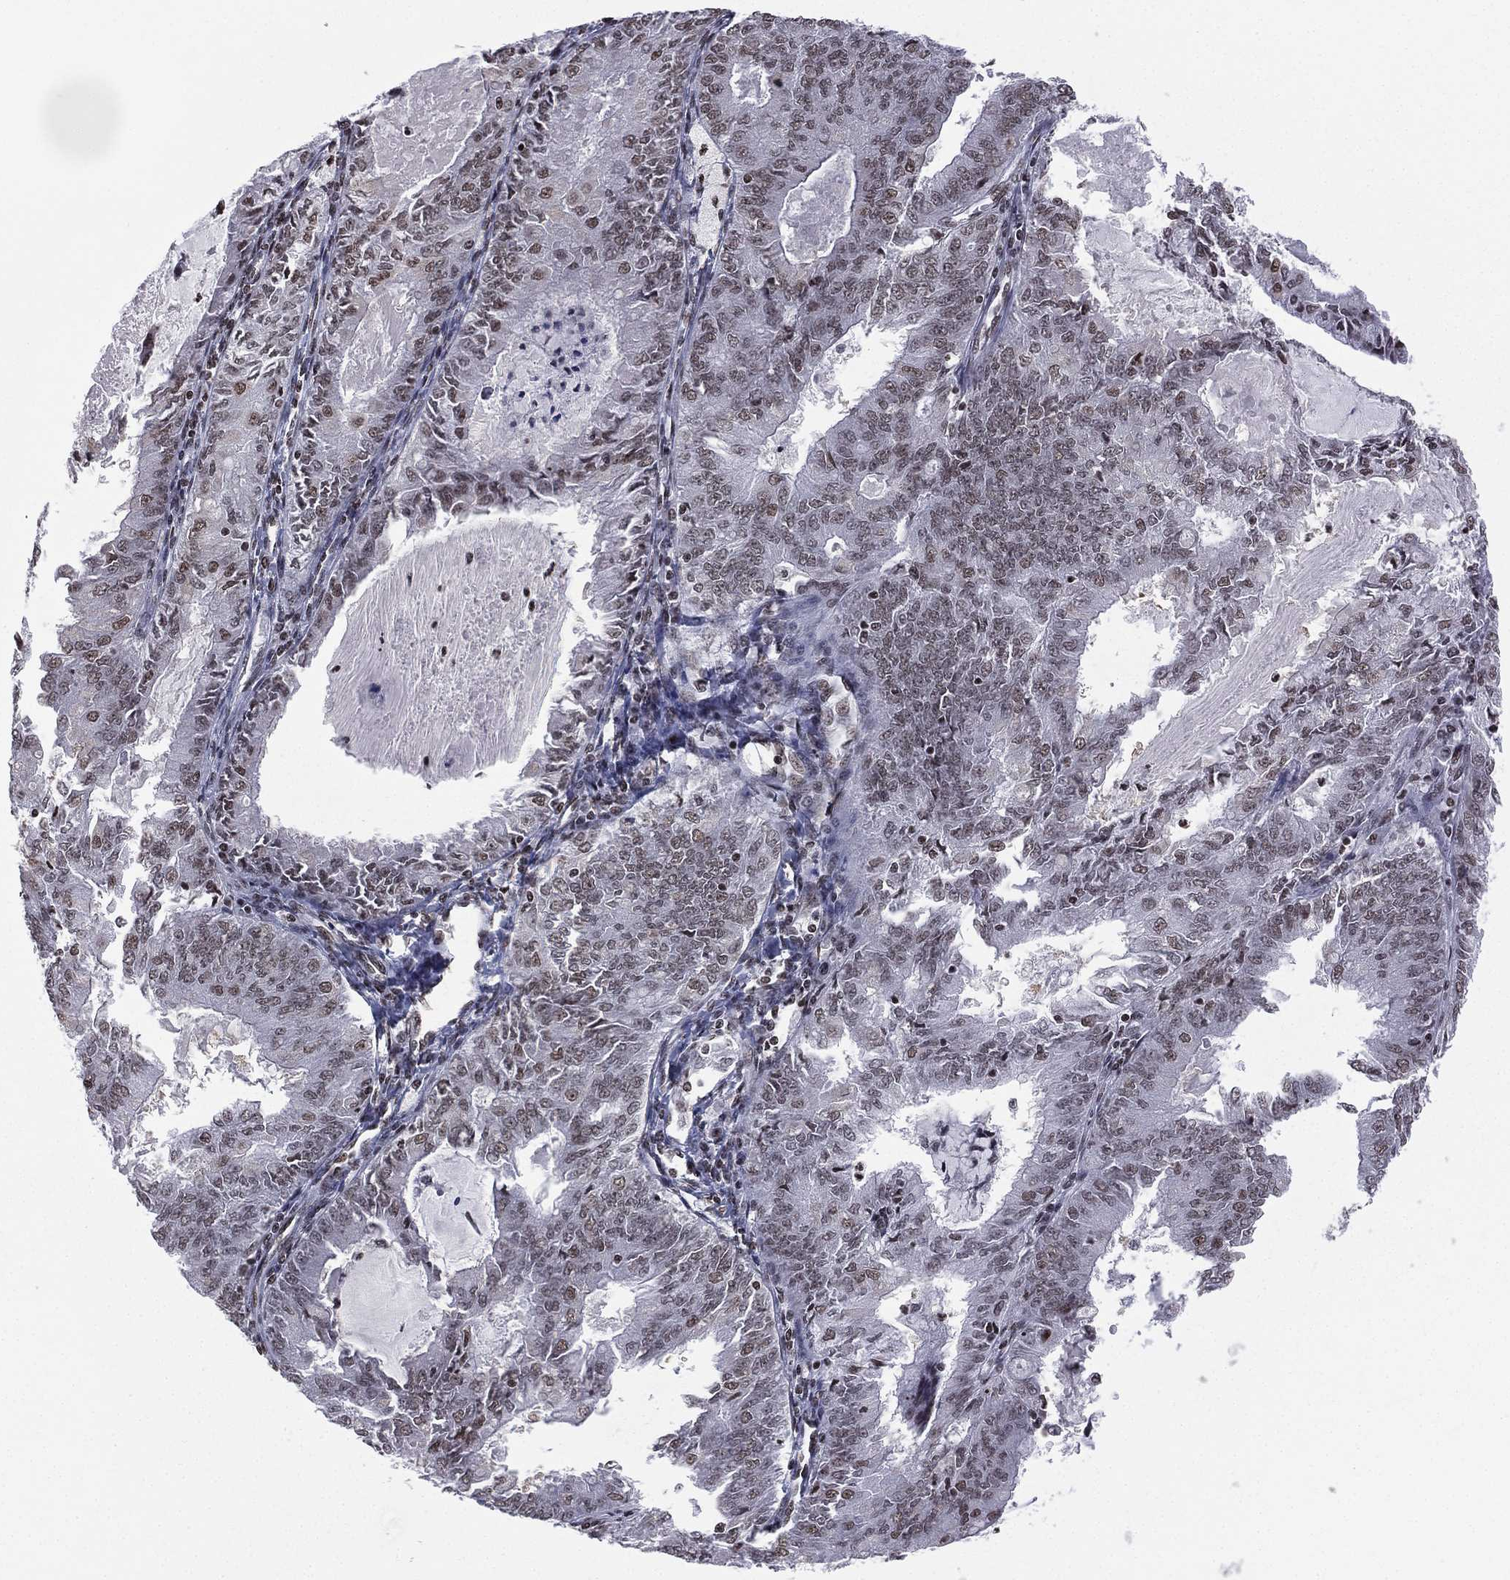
{"staining": {"intensity": "moderate", "quantity": "<25%", "location": "nuclear"}, "tissue": "endometrial cancer", "cell_type": "Tumor cells", "image_type": "cancer", "snomed": [{"axis": "morphology", "description": "Adenocarcinoma, NOS"}, {"axis": "topography", "description": "Endometrium"}], "caption": "Protein staining demonstrates moderate nuclear expression in about <25% of tumor cells in adenocarcinoma (endometrial).", "gene": "RFX7", "patient": {"sex": "female", "age": 57}}